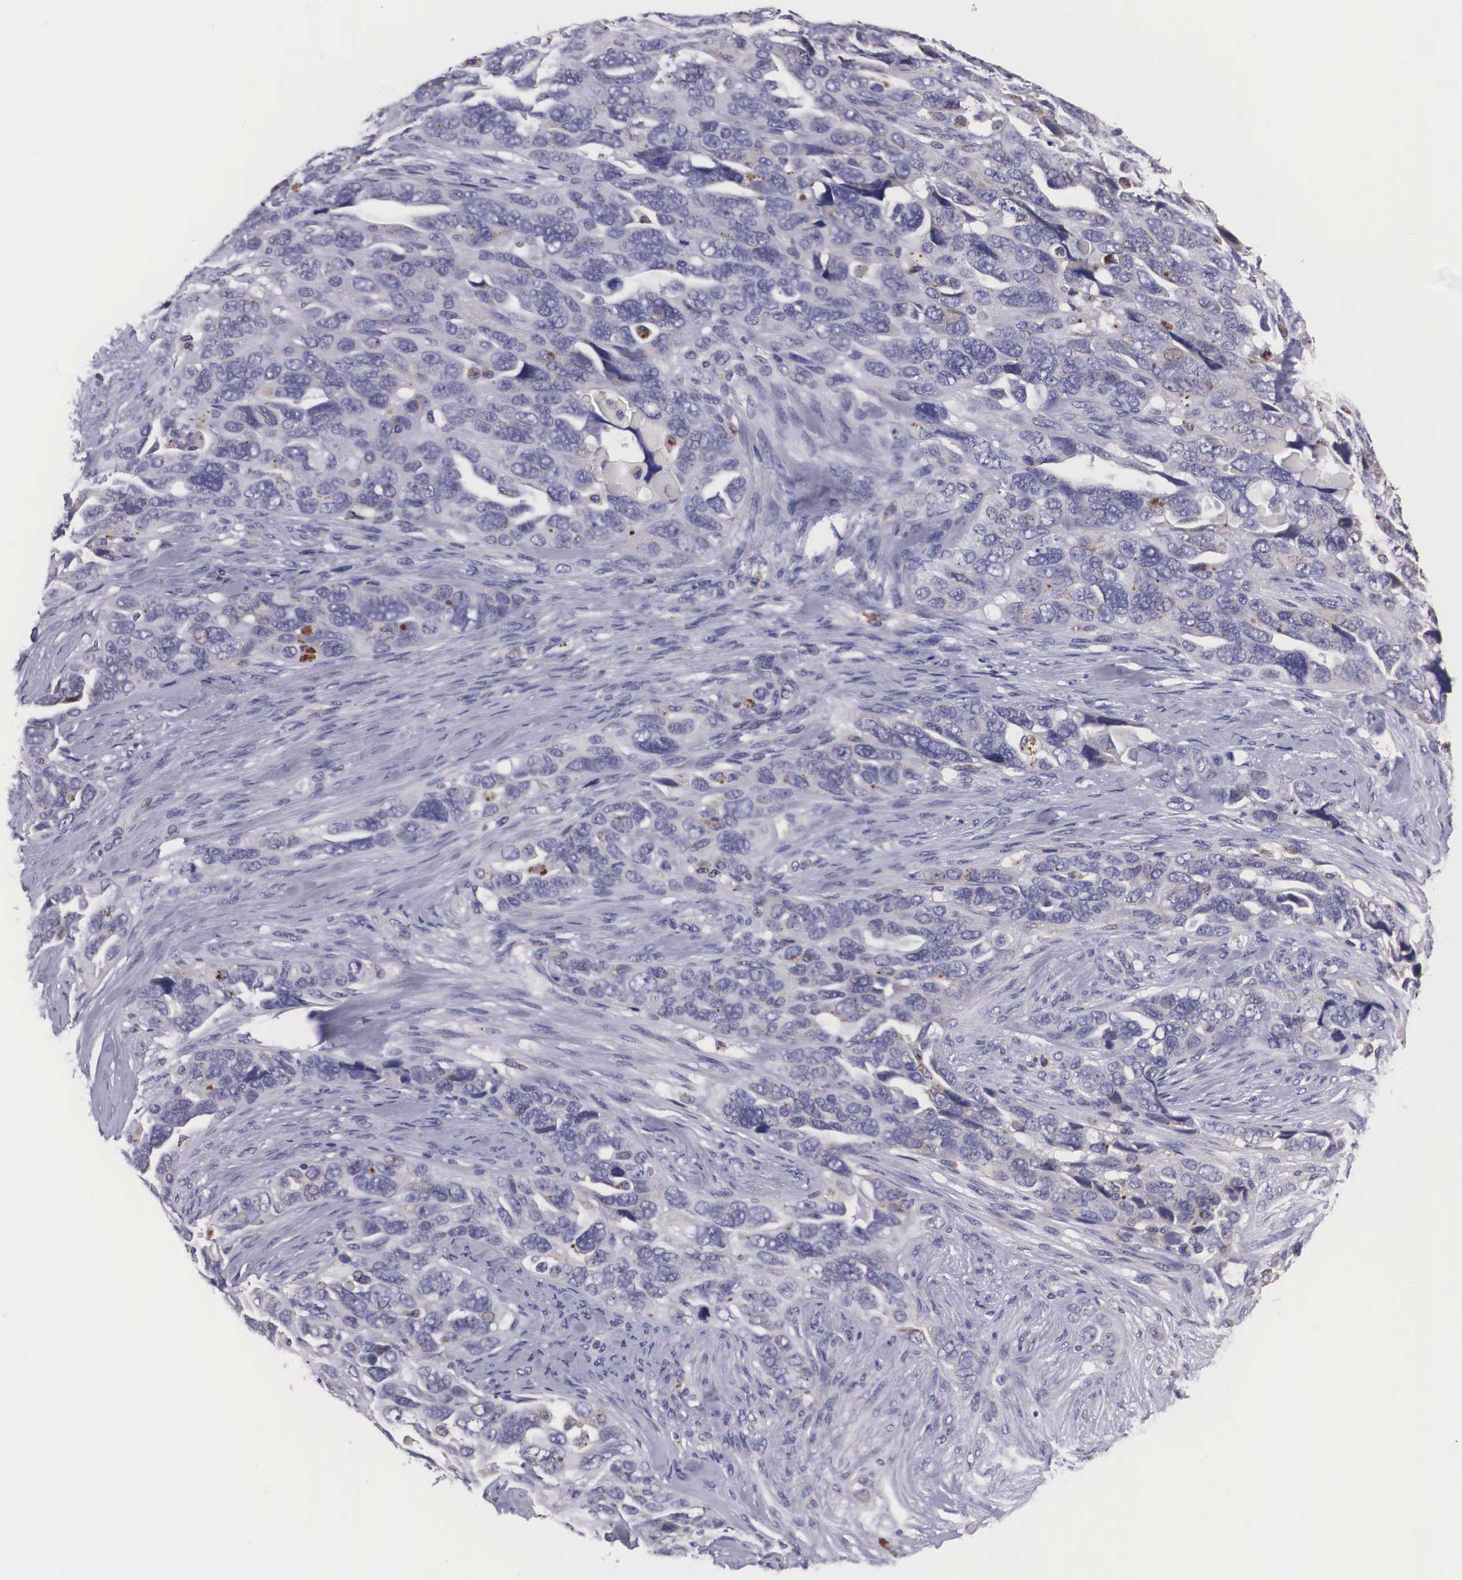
{"staining": {"intensity": "weak", "quantity": "<25%", "location": "cytoplasmic/membranous"}, "tissue": "ovarian cancer", "cell_type": "Tumor cells", "image_type": "cancer", "snomed": [{"axis": "morphology", "description": "Cystadenocarcinoma, serous, NOS"}, {"axis": "topography", "description": "Ovary"}], "caption": "DAB immunohistochemical staining of human ovarian cancer (serous cystadenocarcinoma) exhibits no significant staining in tumor cells.", "gene": "CRELD2", "patient": {"sex": "female", "age": 63}}